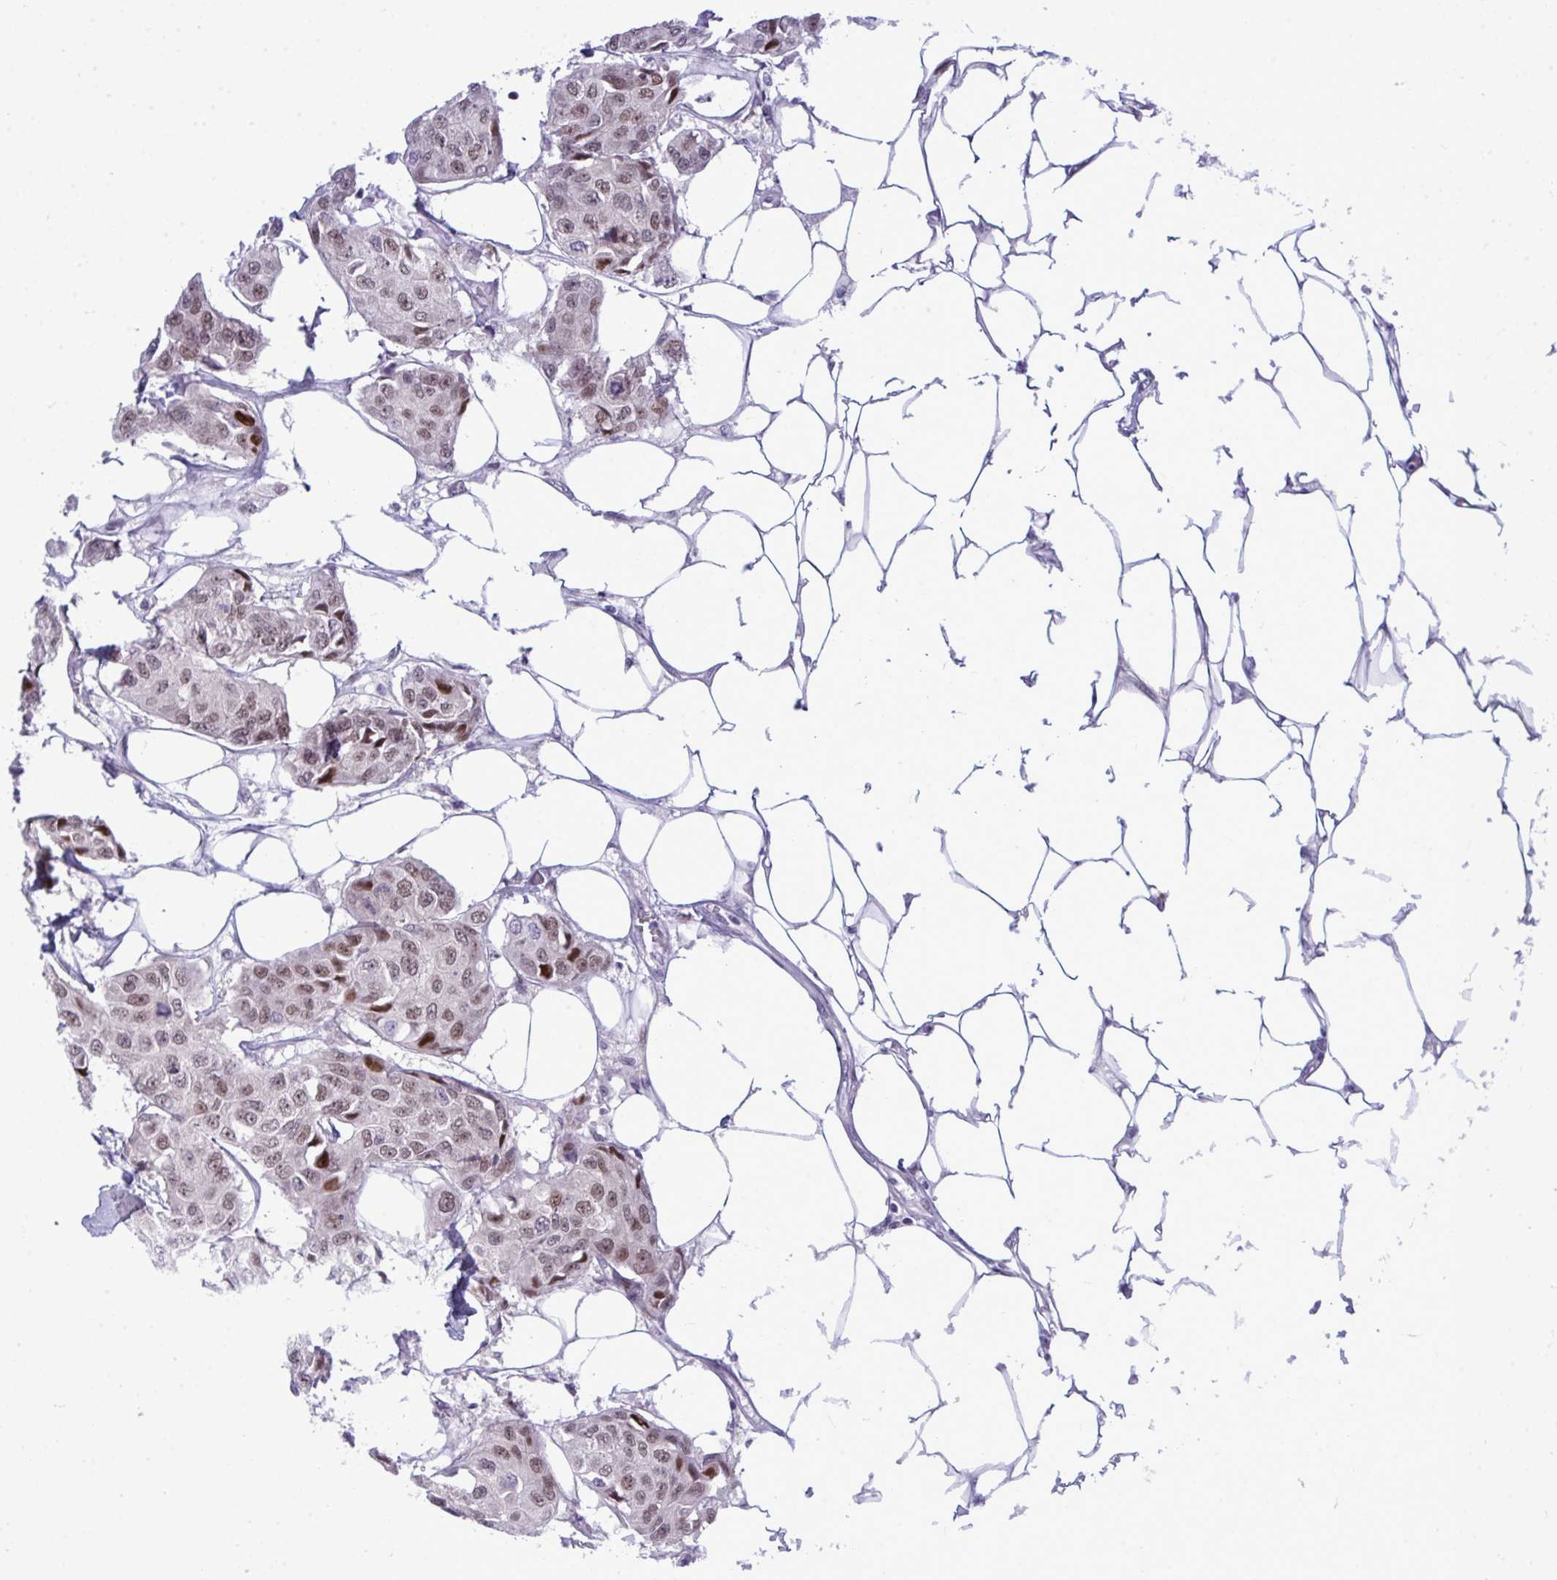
{"staining": {"intensity": "moderate", "quantity": "<25%", "location": "nuclear"}, "tissue": "breast cancer", "cell_type": "Tumor cells", "image_type": "cancer", "snomed": [{"axis": "morphology", "description": "Duct carcinoma"}, {"axis": "topography", "description": "Breast"}, {"axis": "topography", "description": "Lymph node"}], "caption": "Approximately <25% of tumor cells in human breast intraductal carcinoma exhibit moderate nuclear protein staining as visualized by brown immunohistochemical staining.", "gene": "TAB1", "patient": {"sex": "female", "age": 80}}